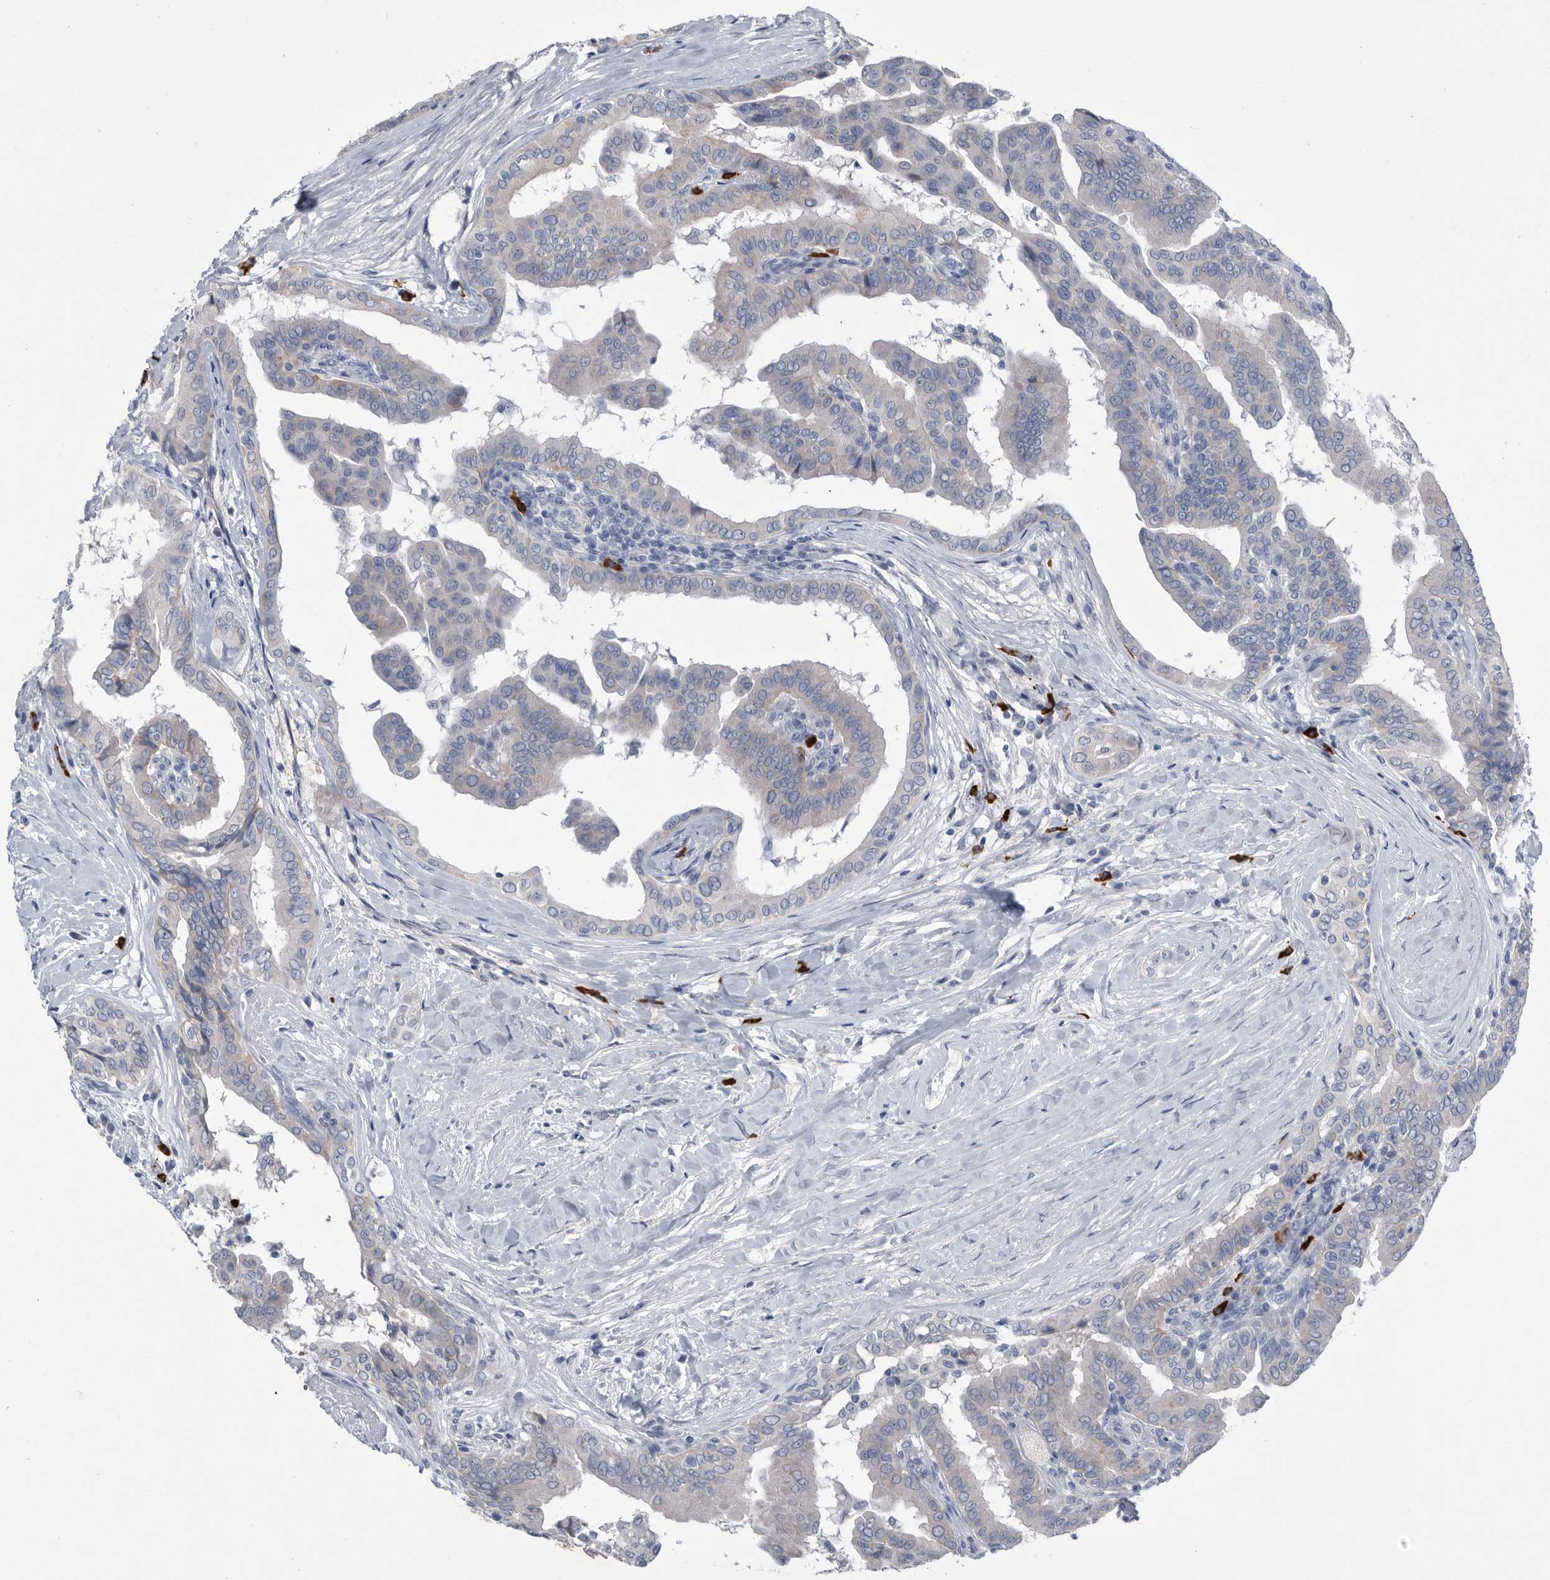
{"staining": {"intensity": "negative", "quantity": "none", "location": "none"}, "tissue": "thyroid cancer", "cell_type": "Tumor cells", "image_type": "cancer", "snomed": [{"axis": "morphology", "description": "Papillary adenocarcinoma, NOS"}, {"axis": "topography", "description": "Thyroid gland"}], "caption": "An IHC histopathology image of thyroid cancer is shown. There is no staining in tumor cells of thyroid cancer.", "gene": "BTBD6", "patient": {"sex": "male", "age": 33}}